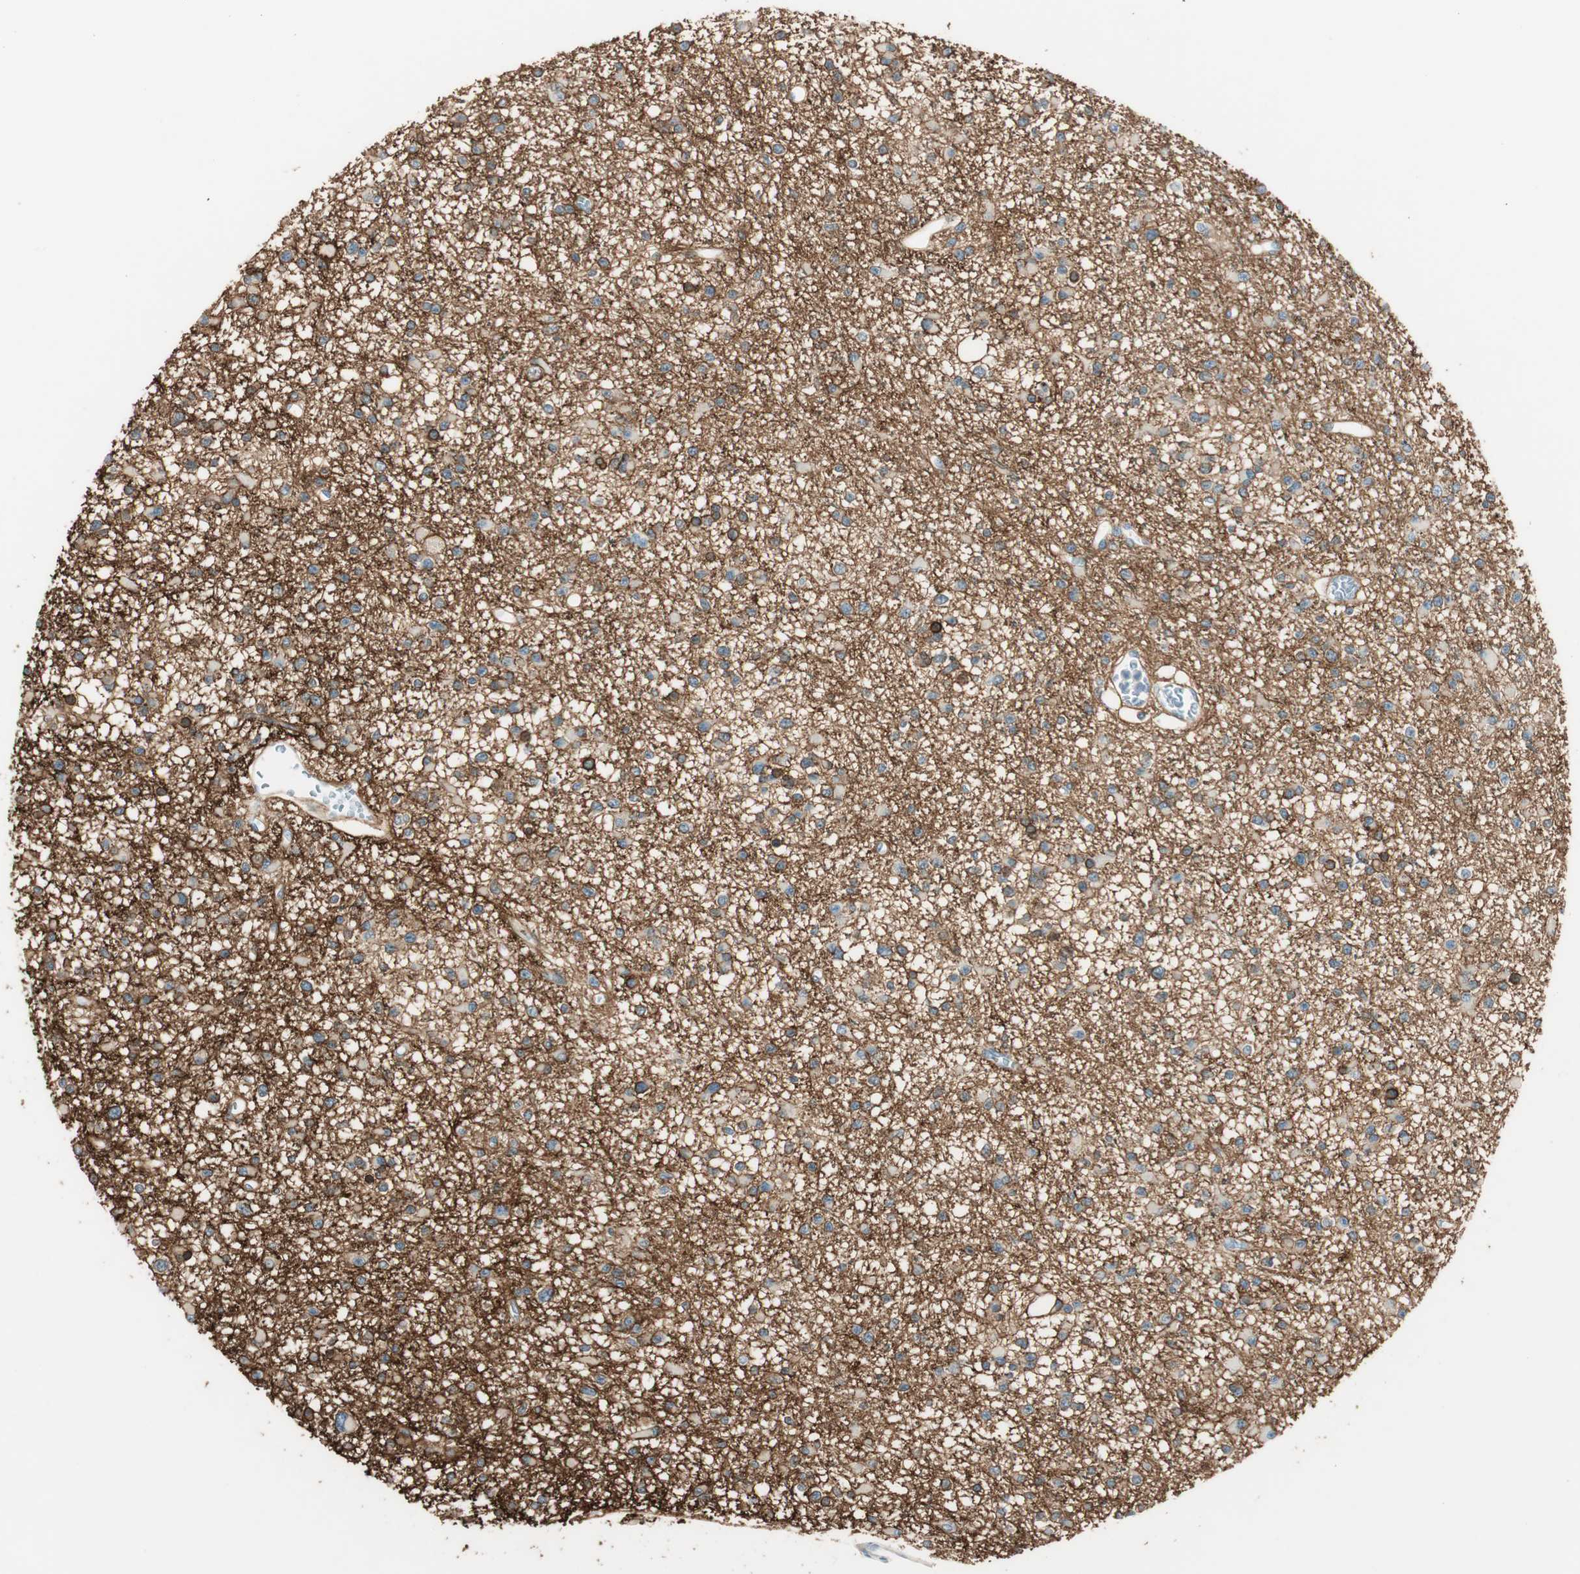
{"staining": {"intensity": "weak", "quantity": "25%-75%", "location": "cytoplasmic/membranous"}, "tissue": "glioma", "cell_type": "Tumor cells", "image_type": "cancer", "snomed": [{"axis": "morphology", "description": "Glioma, malignant, Low grade"}, {"axis": "topography", "description": "Brain"}], "caption": "The photomicrograph shows a brown stain indicating the presence of a protein in the cytoplasmic/membranous of tumor cells in malignant glioma (low-grade).", "gene": "GNAO1", "patient": {"sex": "female", "age": 22}}